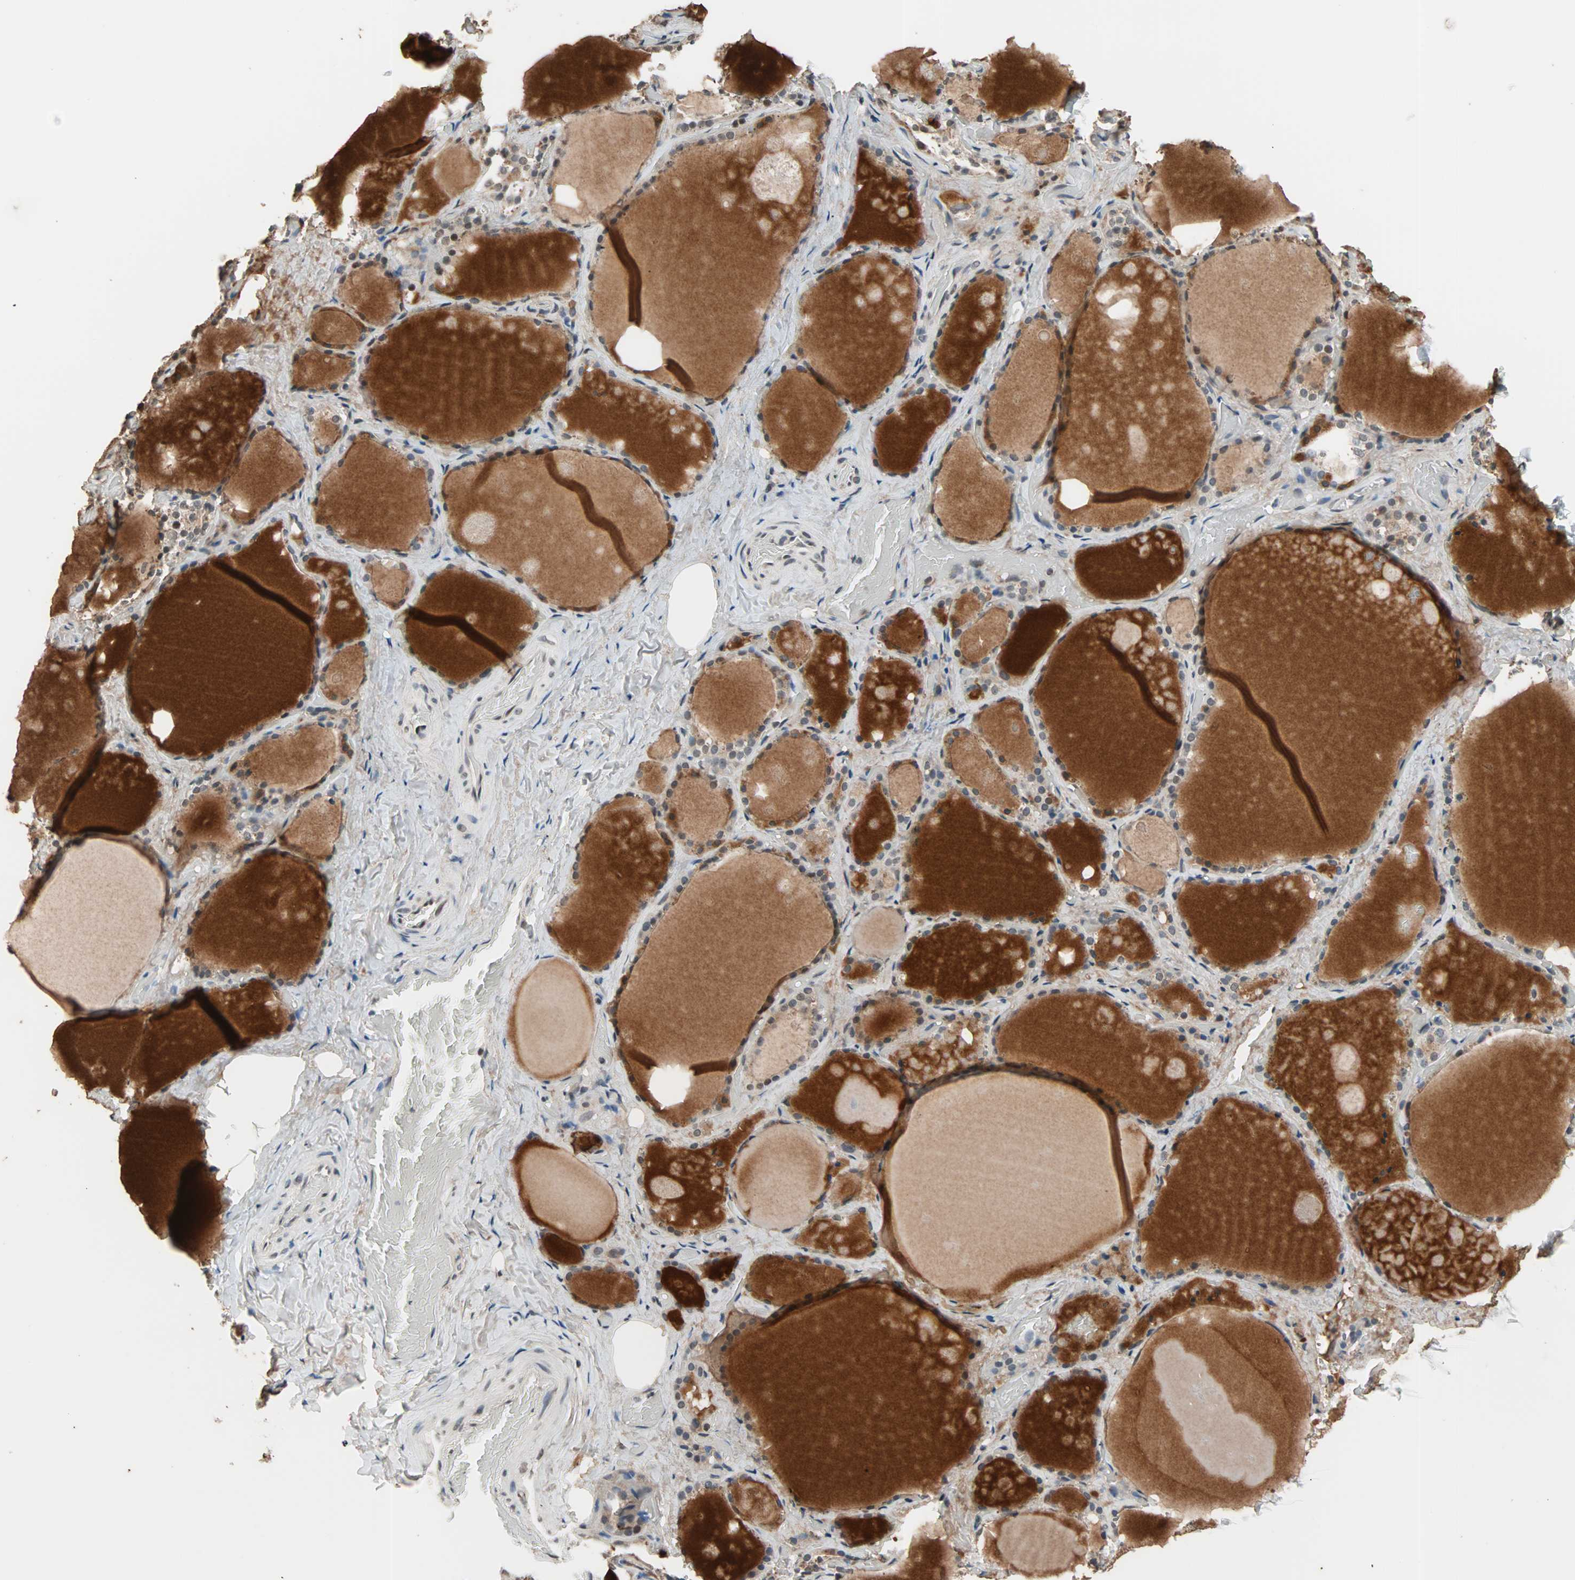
{"staining": {"intensity": "negative", "quantity": "none", "location": "none"}, "tissue": "thyroid gland", "cell_type": "Glandular cells", "image_type": "normal", "snomed": [{"axis": "morphology", "description": "Normal tissue, NOS"}, {"axis": "topography", "description": "Thyroid gland"}], "caption": "An image of thyroid gland stained for a protein exhibits no brown staining in glandular cells.", "gene": "DAZAP1", "patient": {"sex": "male", "age": 61}}